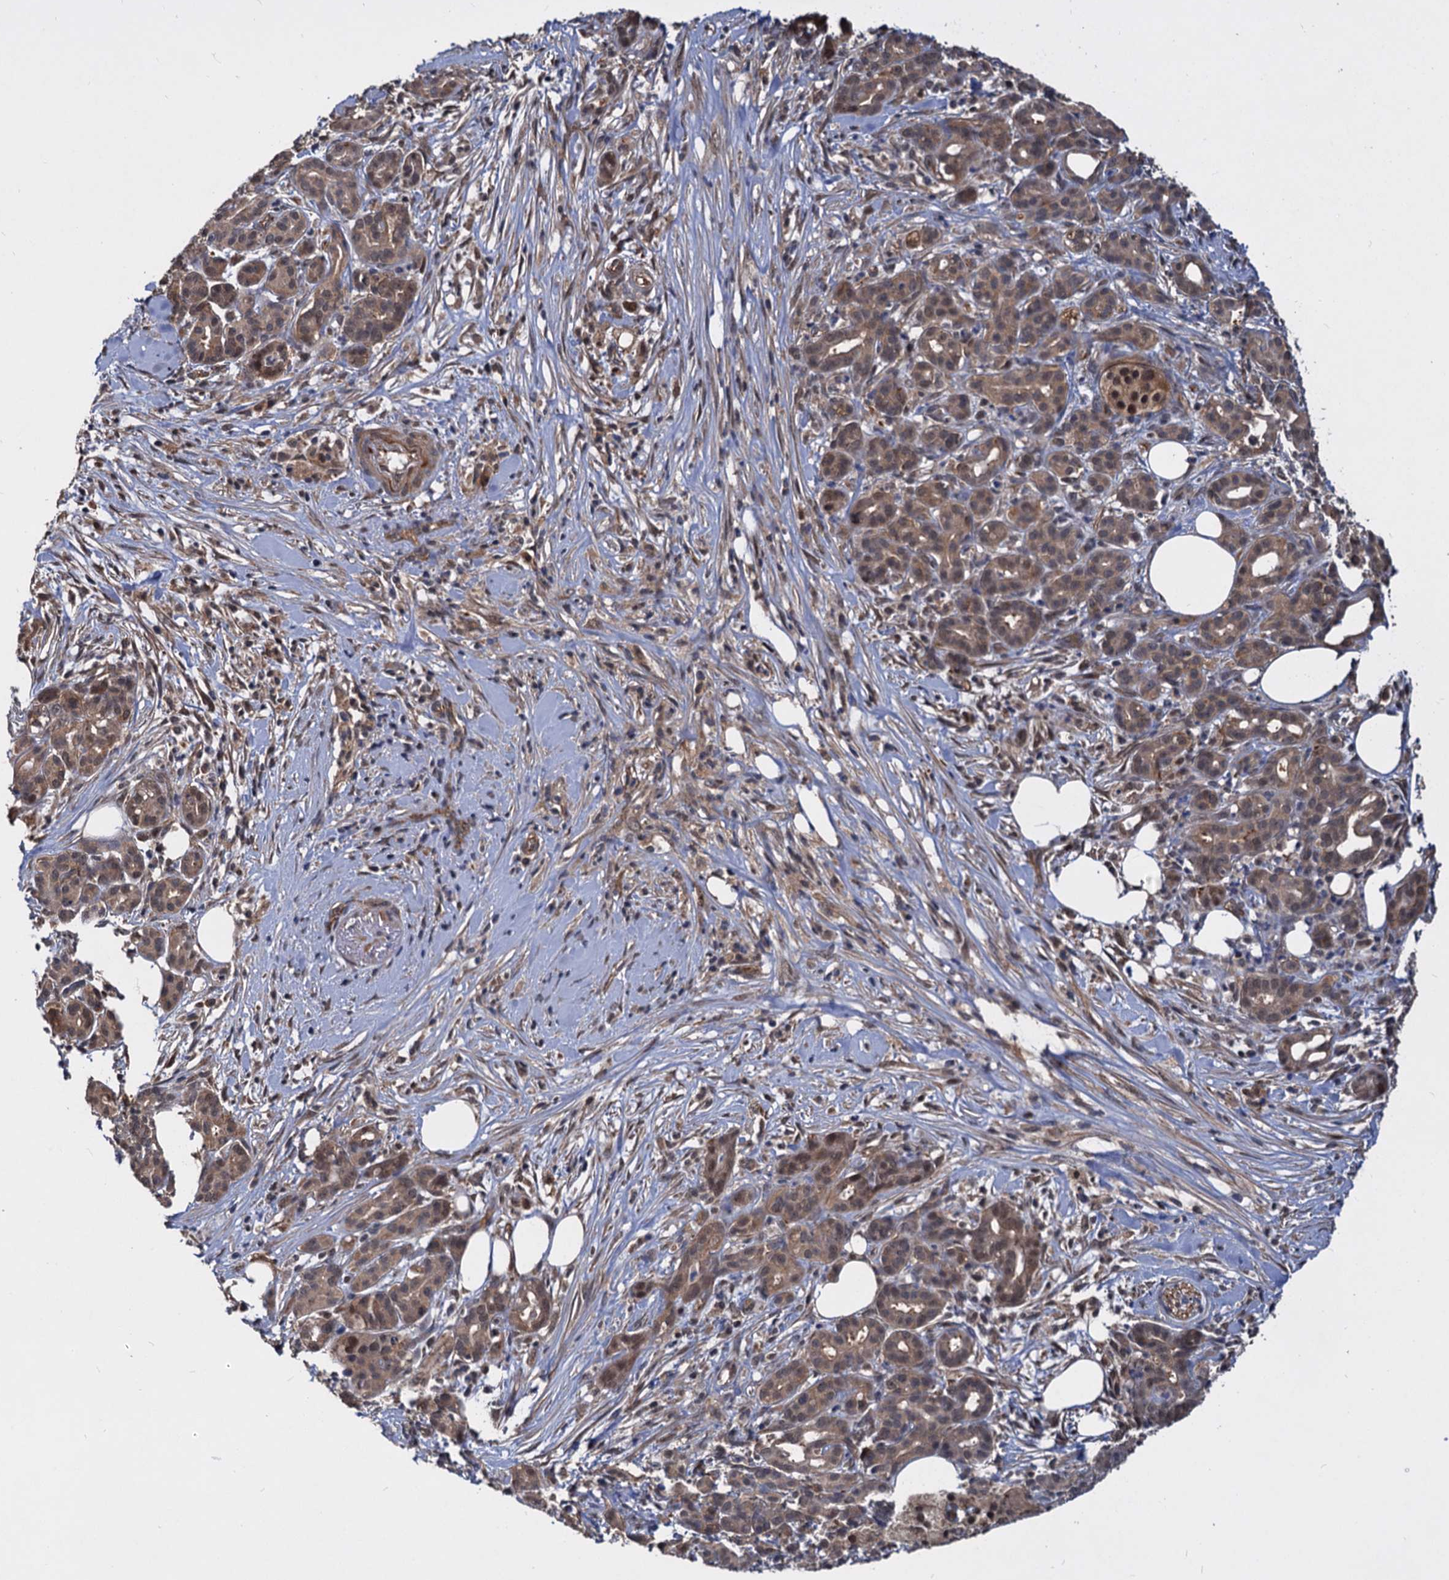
{"staining": {"intensity": "moderate", "quantity": ">75%", "location": "cytoplasmic/membranous"}, "tissue": "pancreatic cancer", "cell_type": "Tumor cells", "image_type": "cancer", "snomed": [{"axis": "morphology", "description": "Adenocarcinoma, NOS"}, {"axis": "topography", "description": "Pancreas"}], "caption": "Immunohistochemistry photomicrograph of human pancreatic cancer stained for a protein (brown), which shows medium levels of moderate cytoplasmic/membranous expression in about >75% of tumor cells.", "gene": "PSMD4", "patient": {"sex": "female", "age": 66}}